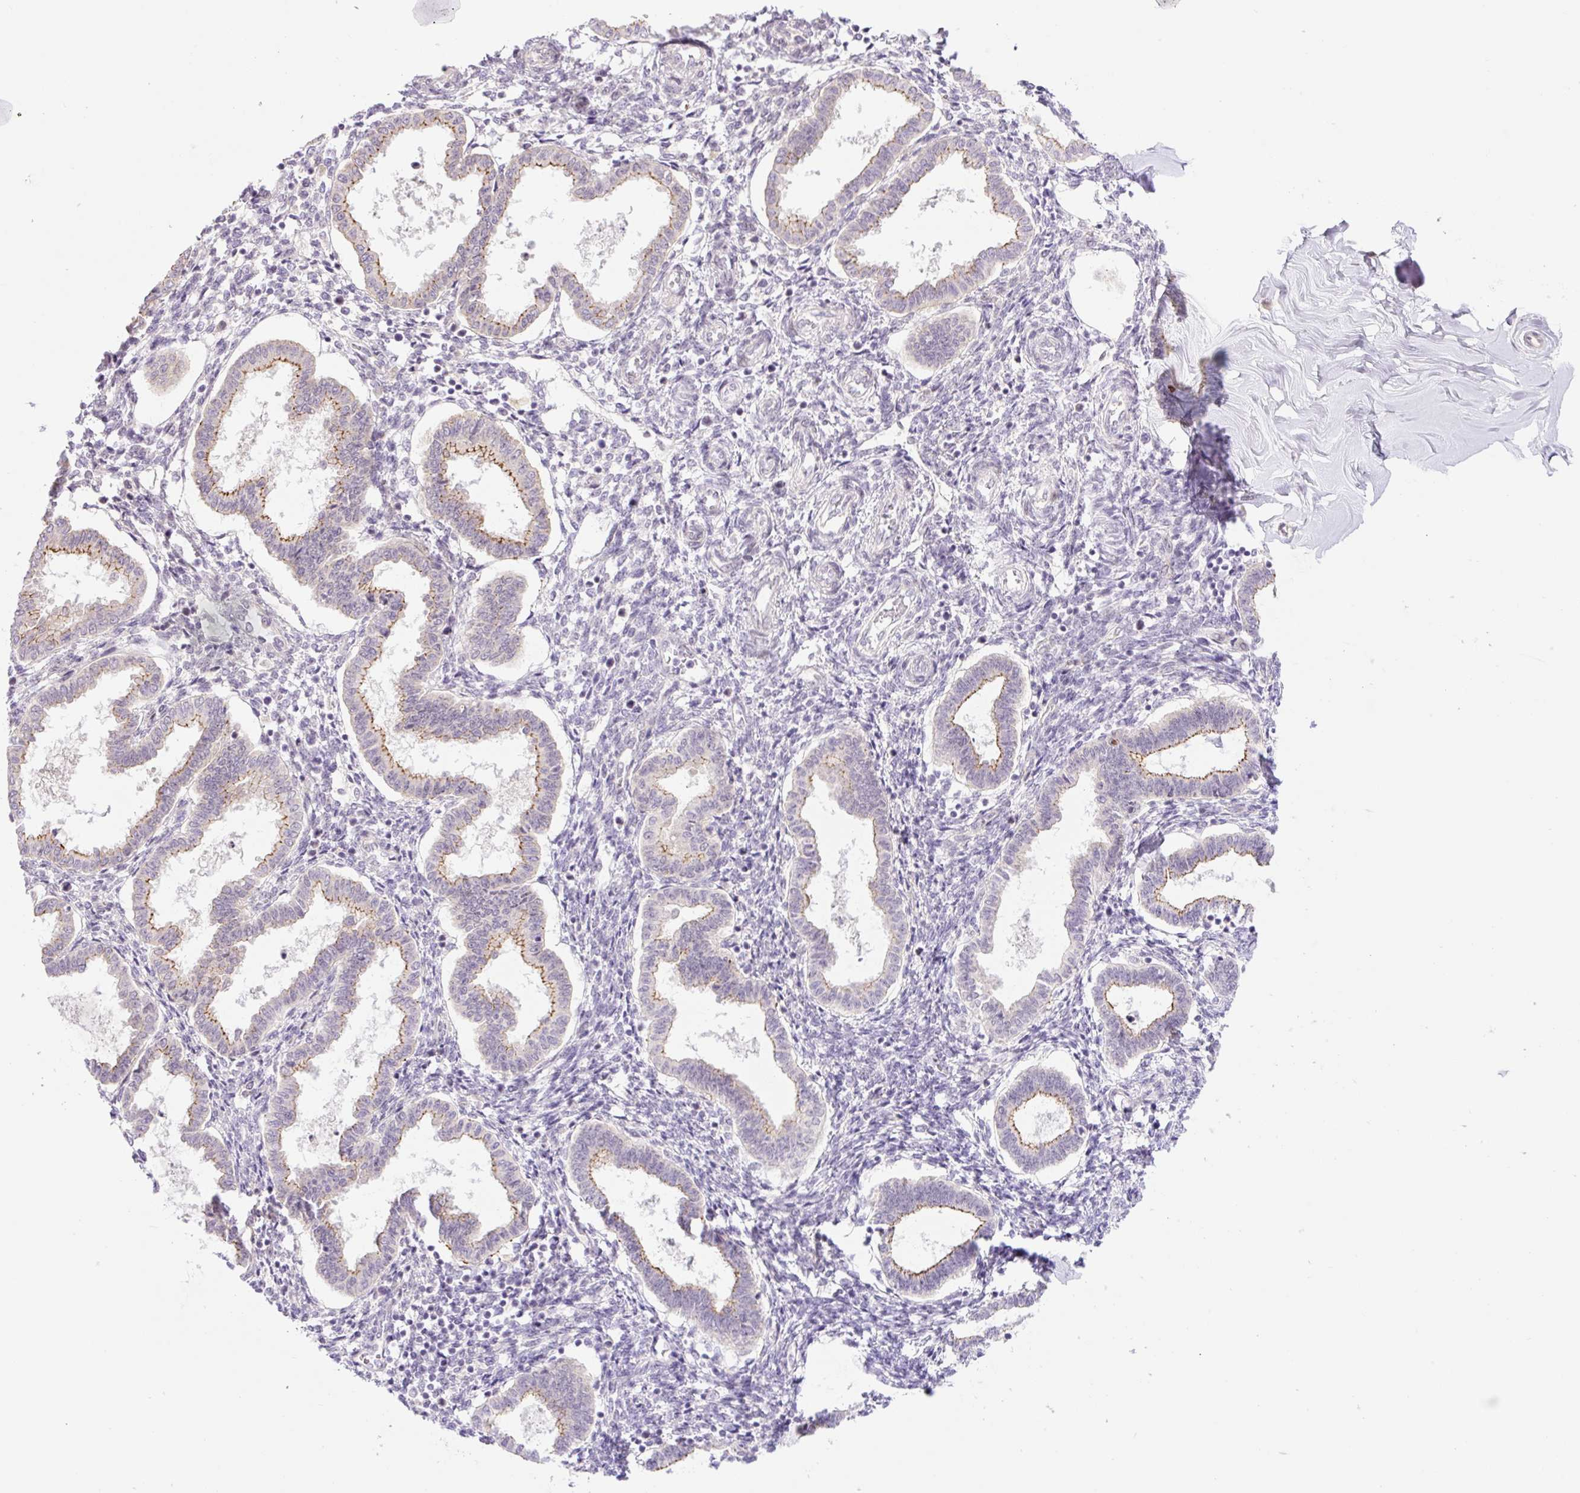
{"staining": {"intensity": "negative", "quantity": "none", "location": "none"}, "tissue": "endometrium", "cell_type": "Cells in endometrial stroma", "image_type": "normal", "snomed": [{"axis": "morphology", "description": "Normal tissue, NOS"}, {"axis": "topography", "description": "Endometrium"}], "caption": "The image demonstrates no significant expression in cells in endometrial stroma of endometrium.", "gene": "ICE1", "patient": {"sex": "female", "age": 24}}